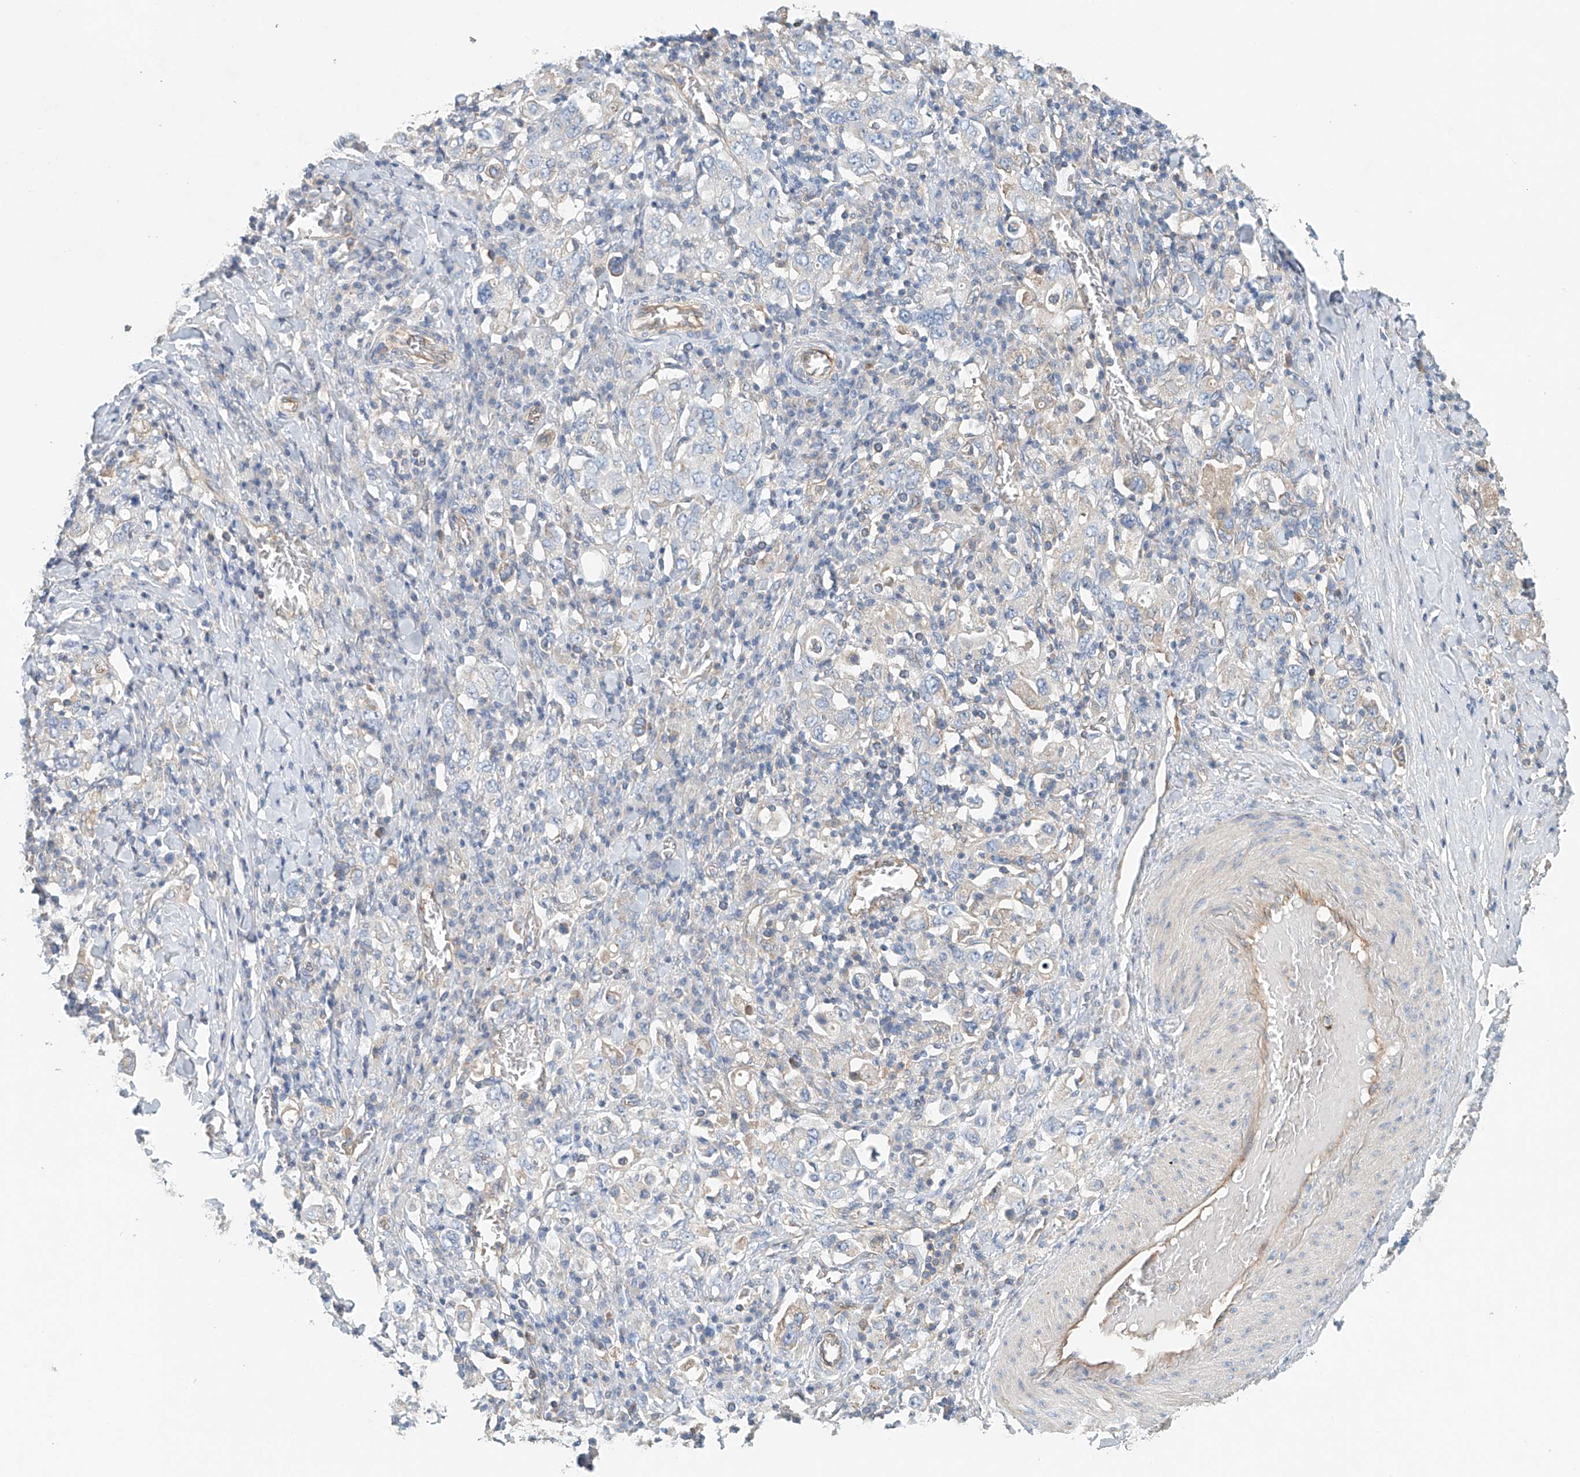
{"staining": {"intensity": "weak", "quantity": "<25%", "location": "cytoplasmic/membranous"}, "tissue": "stomach cancer", "cell_type": "Tumor cells", "image_type": "cancer", "snomed": [{"axis": "morphology", "description": "Adenocarcinoma, NOS"}, {"axis": "topography", "description": "Stomach, upper"}], "caption": "Micrograph shows no protein staining in tumor cells of adenocarcinoma (stomach) tissue.", "gene": "FRYL", "patient": {"sex": "male", "age": 62}}